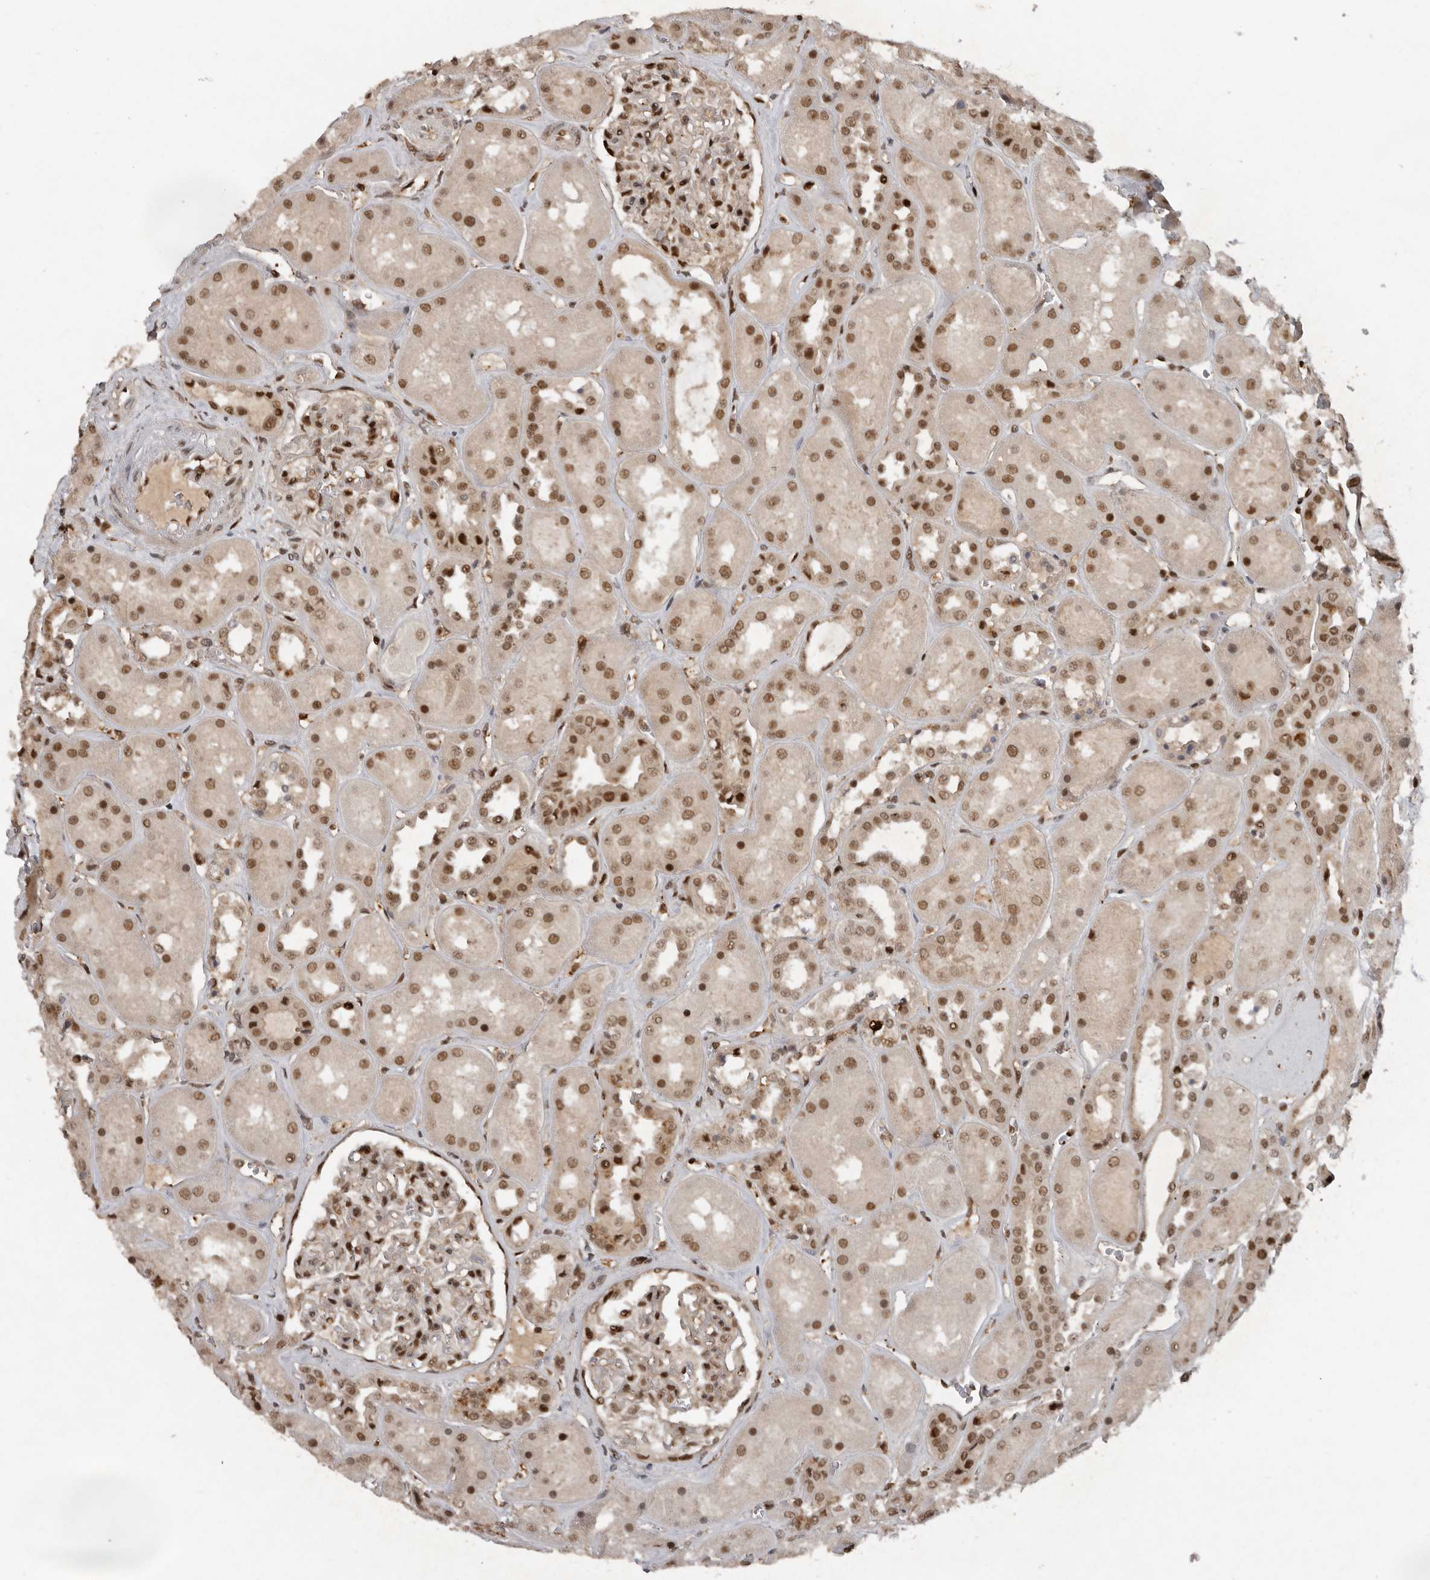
{"staining": {"intensity": "moderate", "quantity": "25%-75%", "location": "nuclear"}, "tissue": "kidney", "cell_type": "Cells in glomeruli", "image_type": "normal", "snomed": [{"axis": "morphology", "description": "Normal tissue, NOS"}, {"axis": "topography", "description": "Kidney"}], "caption": "Kidney stained with IHC exhibits moderate nuclear staining in approximately 25%-75% of cells in glomeruli.", "gene": "CDC27", "patient": {"sex": "male", "age": 70}}